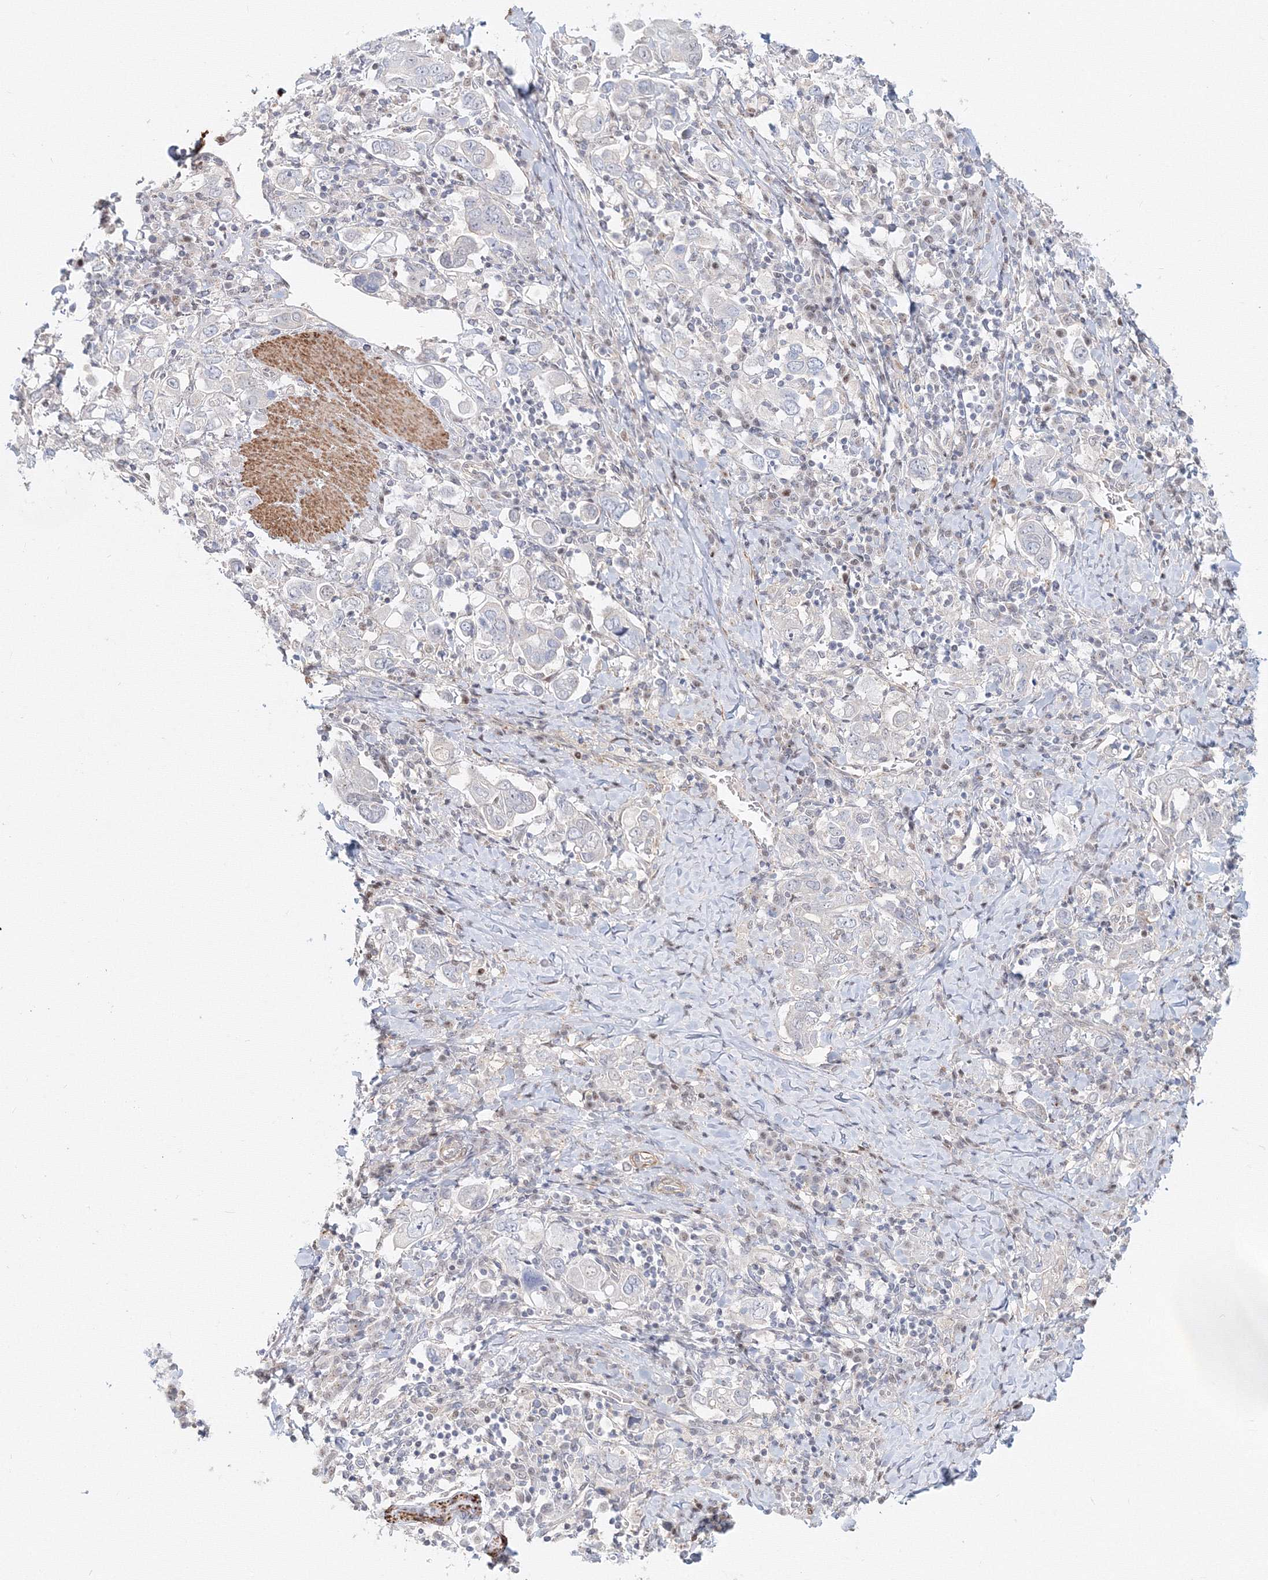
{"staining": {"intensity": "negative", "quantity": "none", "location": "none"}, "tissue": "stomach cancer", "cell_type": "Tumor cells", "image_type": "cancer", "snomed": [{"axis": "morphology", "description": "Adenocarcinoma, NOS"}, {"axis": "topography", "description": "Stomach, upper"}], "caption": "Tumor cells show no significant protein positivity in adenocarcinoma (stomach).", "gene": "ARHGAP21", "patient": {"sex": "male", "age": 62}}